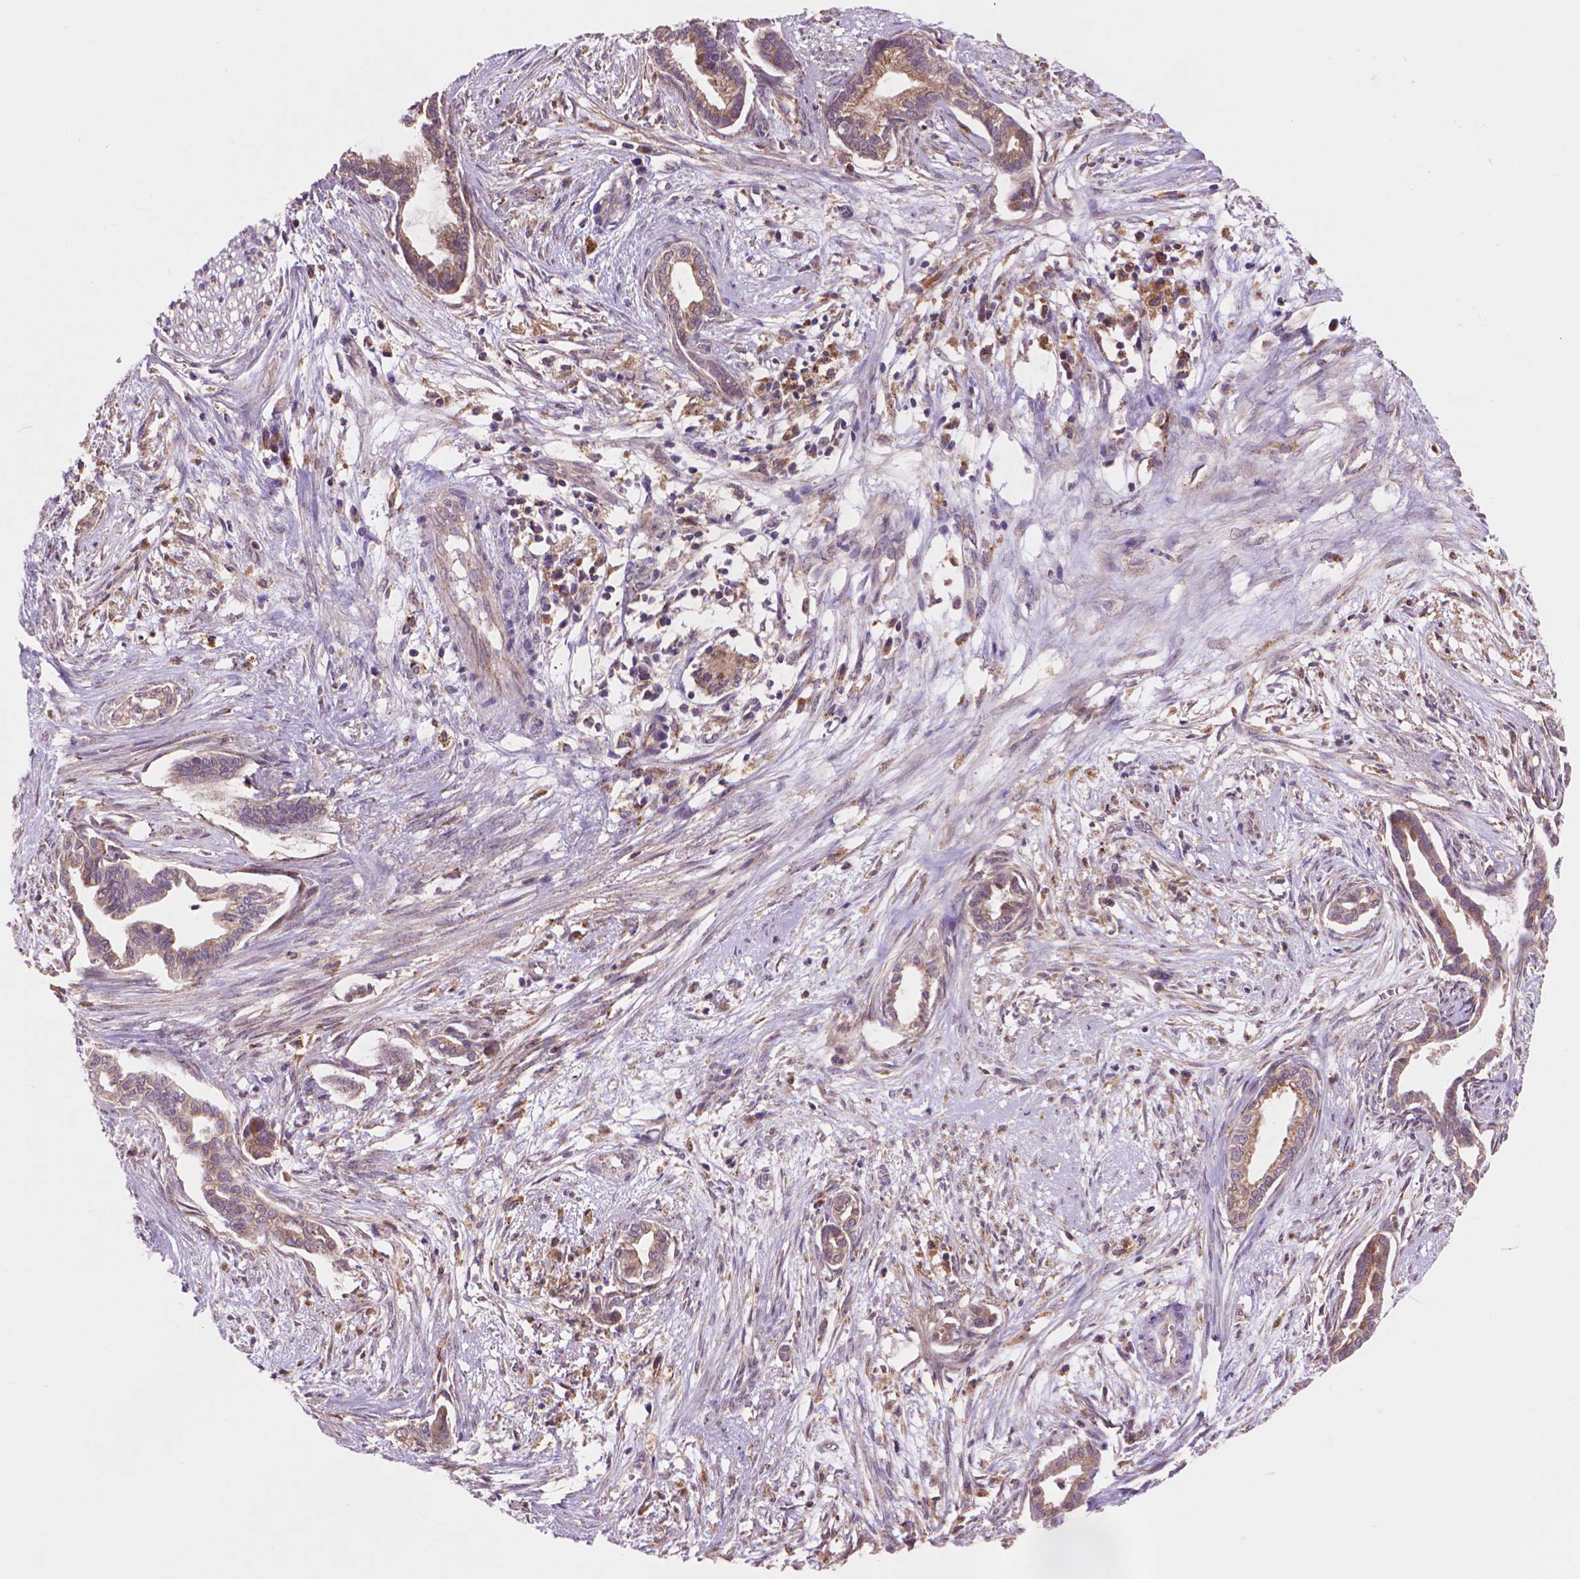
{"staining": {"intensity": "moderate", "quantity": ">75%", "location": "cytoplasmic/membranous"}, "tissue": "cervical cancer", "cell_type": "Tumor cells", "image_type": "cancer", "snomed": [{"axis": "morphology", "description": "Adenocarcinoma, NOS"}, {"axis": "topography", "description": "Cervix"}], "caption": "Immunohistochemical staining of human cervical cancer reveals moderate cytoplasmic/membranous protein staining in approximately >75% of tumor cells. The staining was performed using DAB (3,3'-diaminobenzidine), with brown indicating positive protein expression. Nuclei are stained blue with hematoxylin.", "gene": "GLB1", "patient": {"sex": "female", "age": 62}}